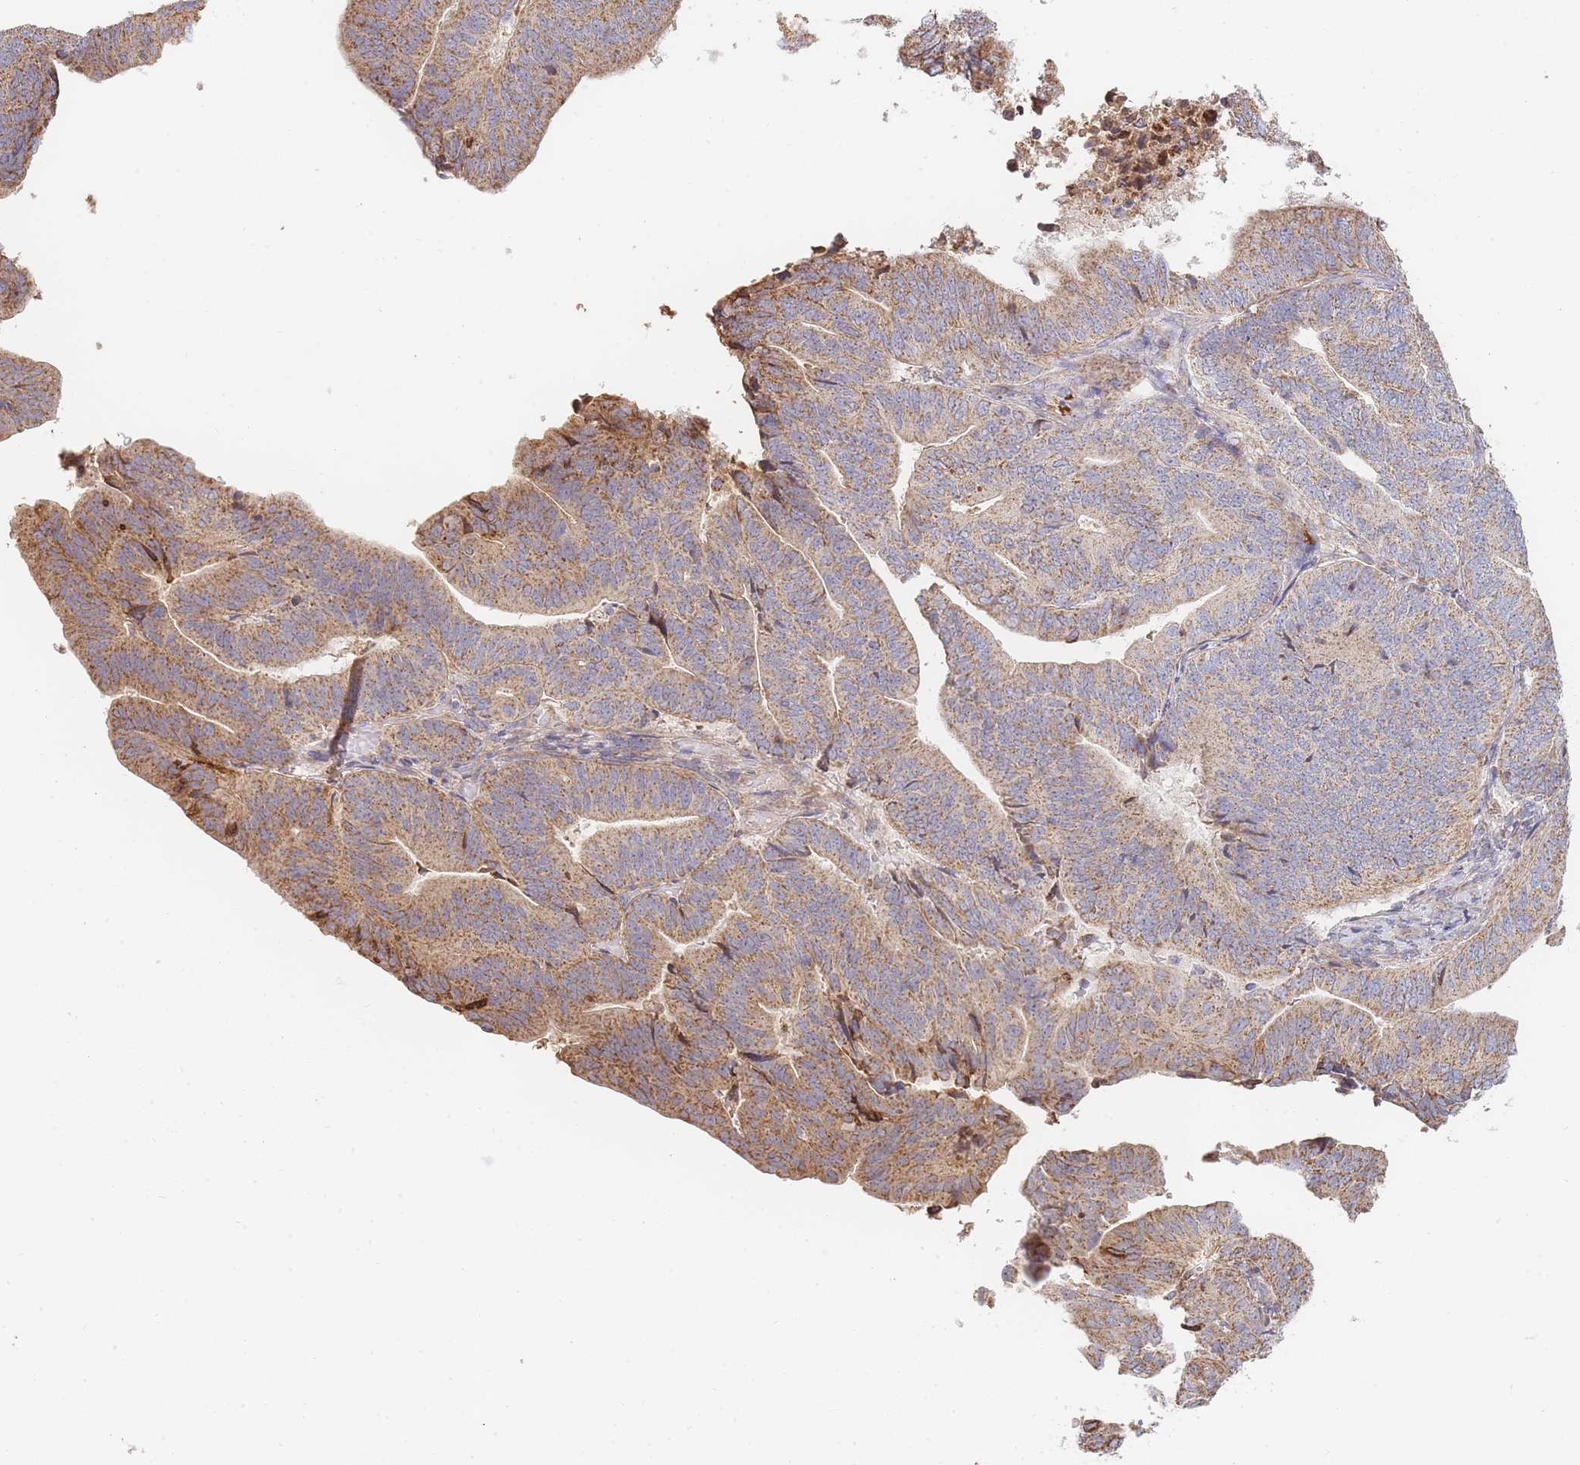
{"staining": {"intensity": "moderate", "quantity": ">75%", "location": "cytoplasmic/membranous"}, "tissue": "endometrial cancer", "cell_type": "Tumor cells", "image_type": "cancer", "snomed": [{"axis": "morphology", "description": "Adenocarcinoma, NOS"}, {"axis": "topography", "description": "Endometrium"}], "caption": "High-power microscopy captured an IHC photomicrograph of endometrial cancer (adenocarcinoma), revealing moderate cytoplasmic/membranous positivity in approximately >75% of tumor cells. The protein is stained brown, and the nuclei are stained in blue (DAB IHC with brightfield microscopy, high magnification).", "gene": "ADCY9", "patient": {"sex": "female", "age": 70}}